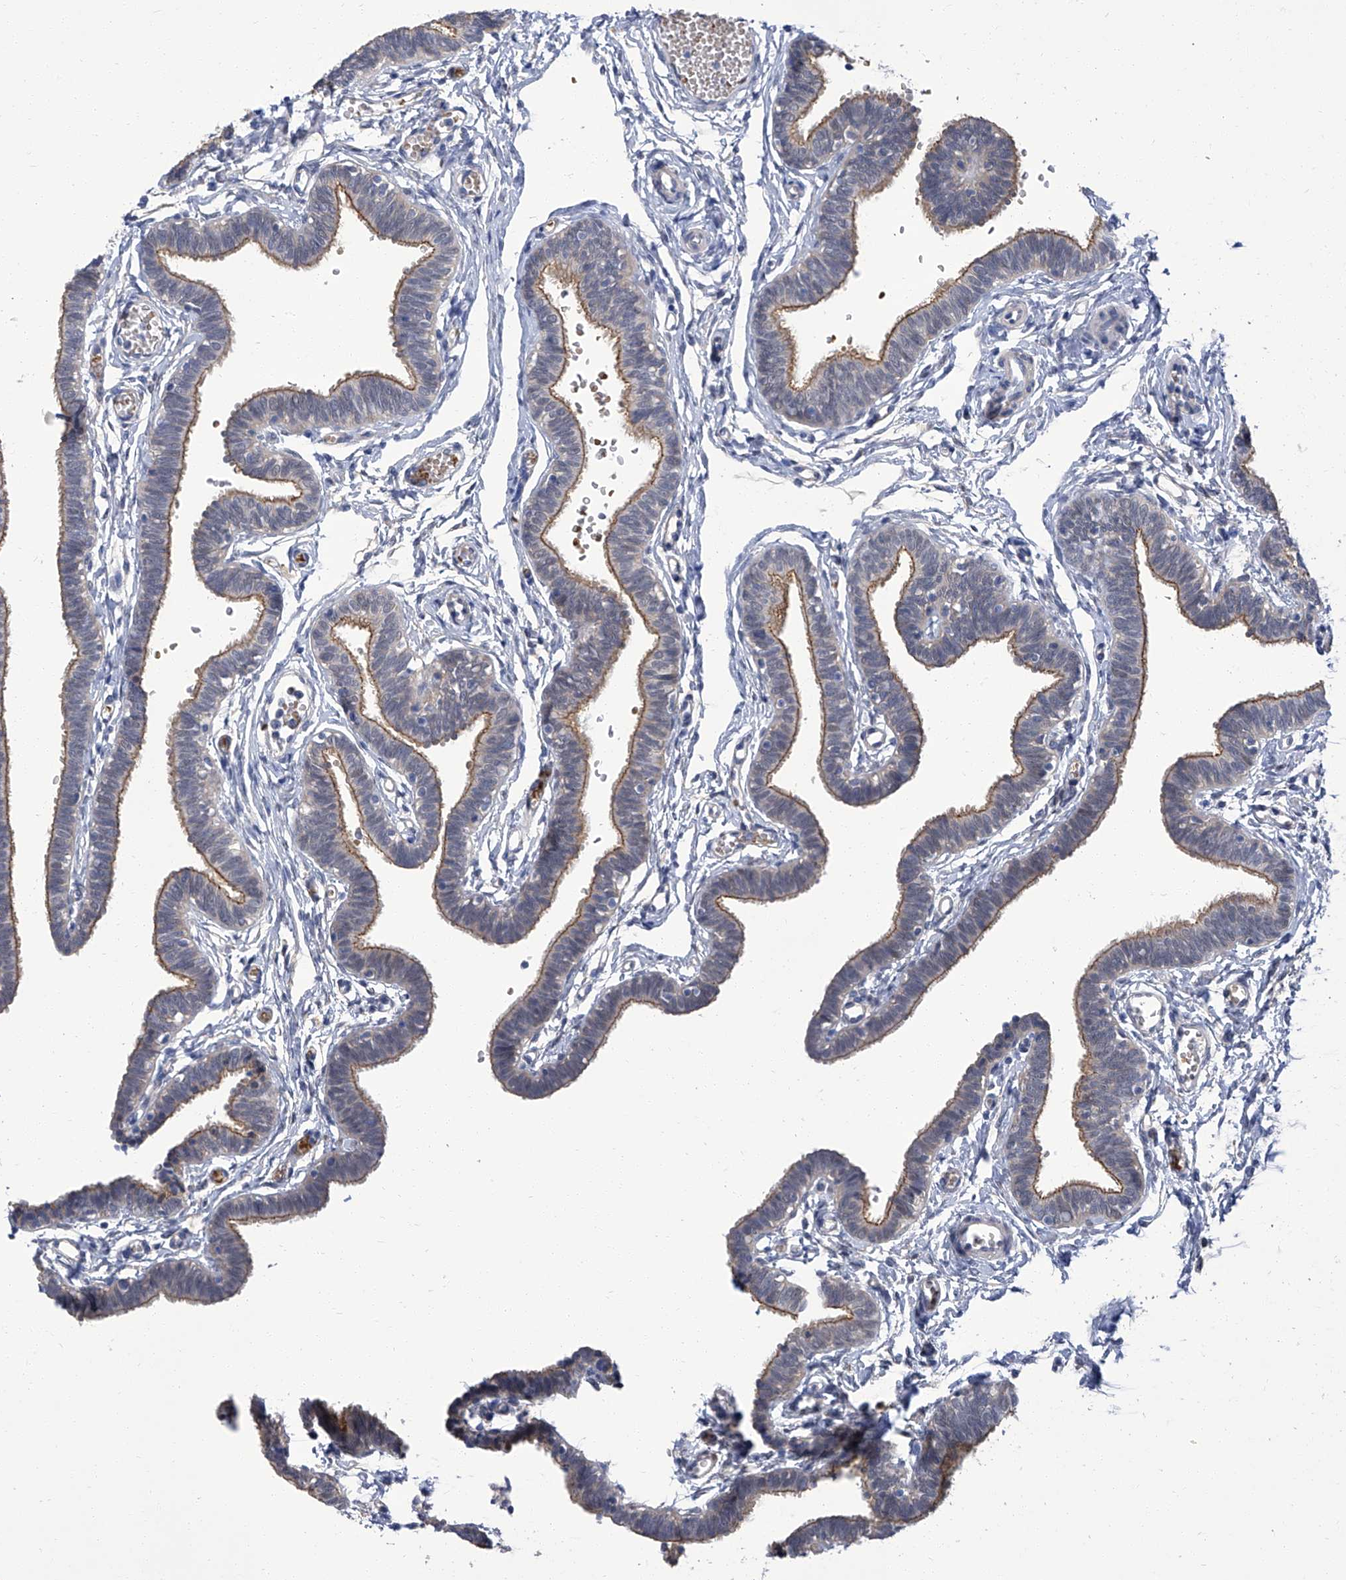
{"staining": {"intensity": "moderate", "quantity": "25%-75%", "location": "cytoplasmic/membranous,nuclear"}, "tissue": "fallopian tube", "cell_type": "Glandular cells", "image_type": "normal", "snomed": [{"axis": "morphology", "description": "Normal tissue, NOS"}, {"axis": "topography", "description": "Fallopian tube"}, {"axis": "topography", "description": "Ovary"}], "caption": "A medium amount of moderate cytoplasmic/membranous,nuclear positivity is seen in about 25%-75% of glandular cells in unremarkable fallopian tube. (brown staining indicates protein expression, while blue staining denotes nuclei).", "gene": "PARD3", "patient": {"sex": "female", "age": 23}}